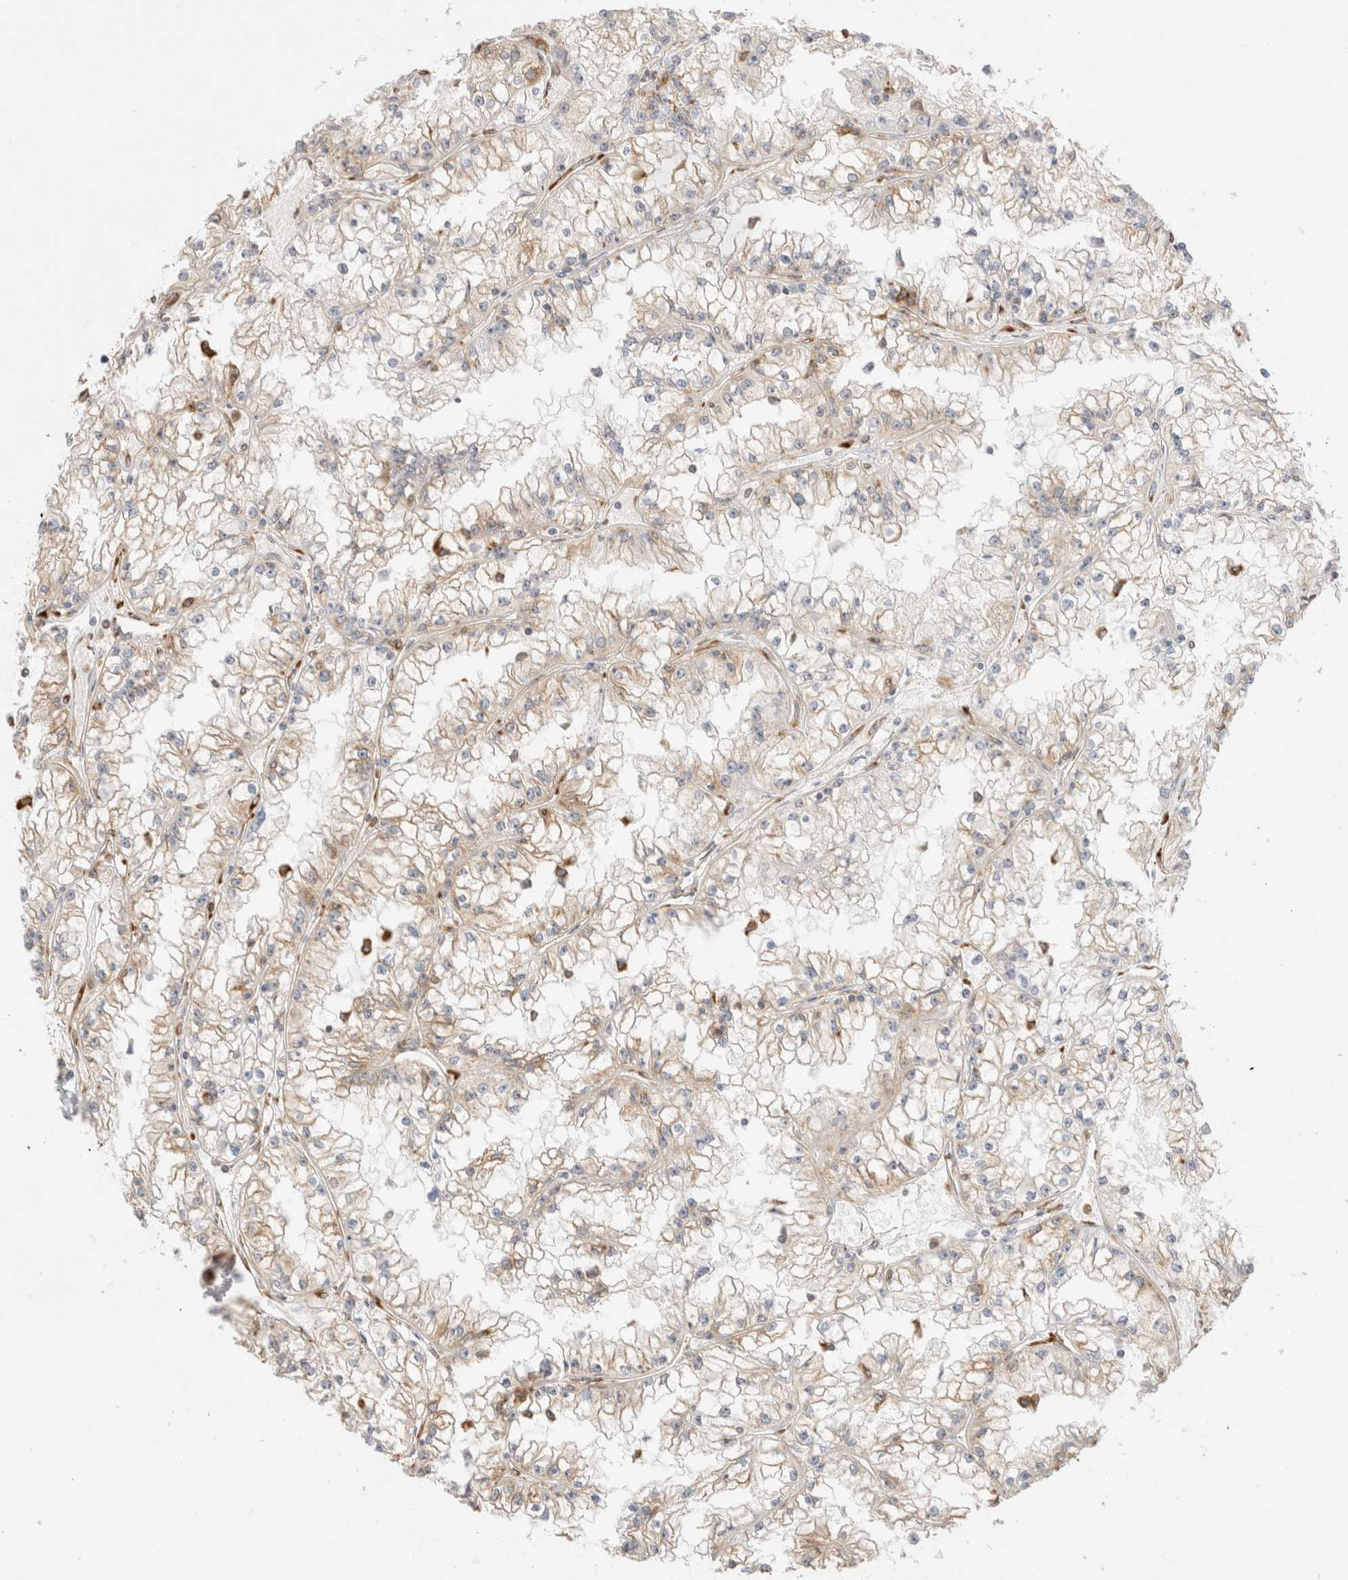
{"staining": {"intensity": "weak", "quantity": "25%-75%", "location": "cytoplasmic/membranous"}, "tissue": "renal cancer", "cell_type": "Tumor cells", "image_type": "cancer", "snomed": [{"axis": "morphology", "description": "Adenocarcinoma, NOS"}, {"axis": "topography", "description": "Kidney"}], "caption": "This micrograph reveals renal cancer stained with immunohistochemistry to label a protein in brown. The cytoplasmic/membranous of tumor cells show weak positivity for the protein. Nuclei are counter-stained blue.", "gene": "ZC2HC1A", "patient": {"sex": "male", "age": 56}}